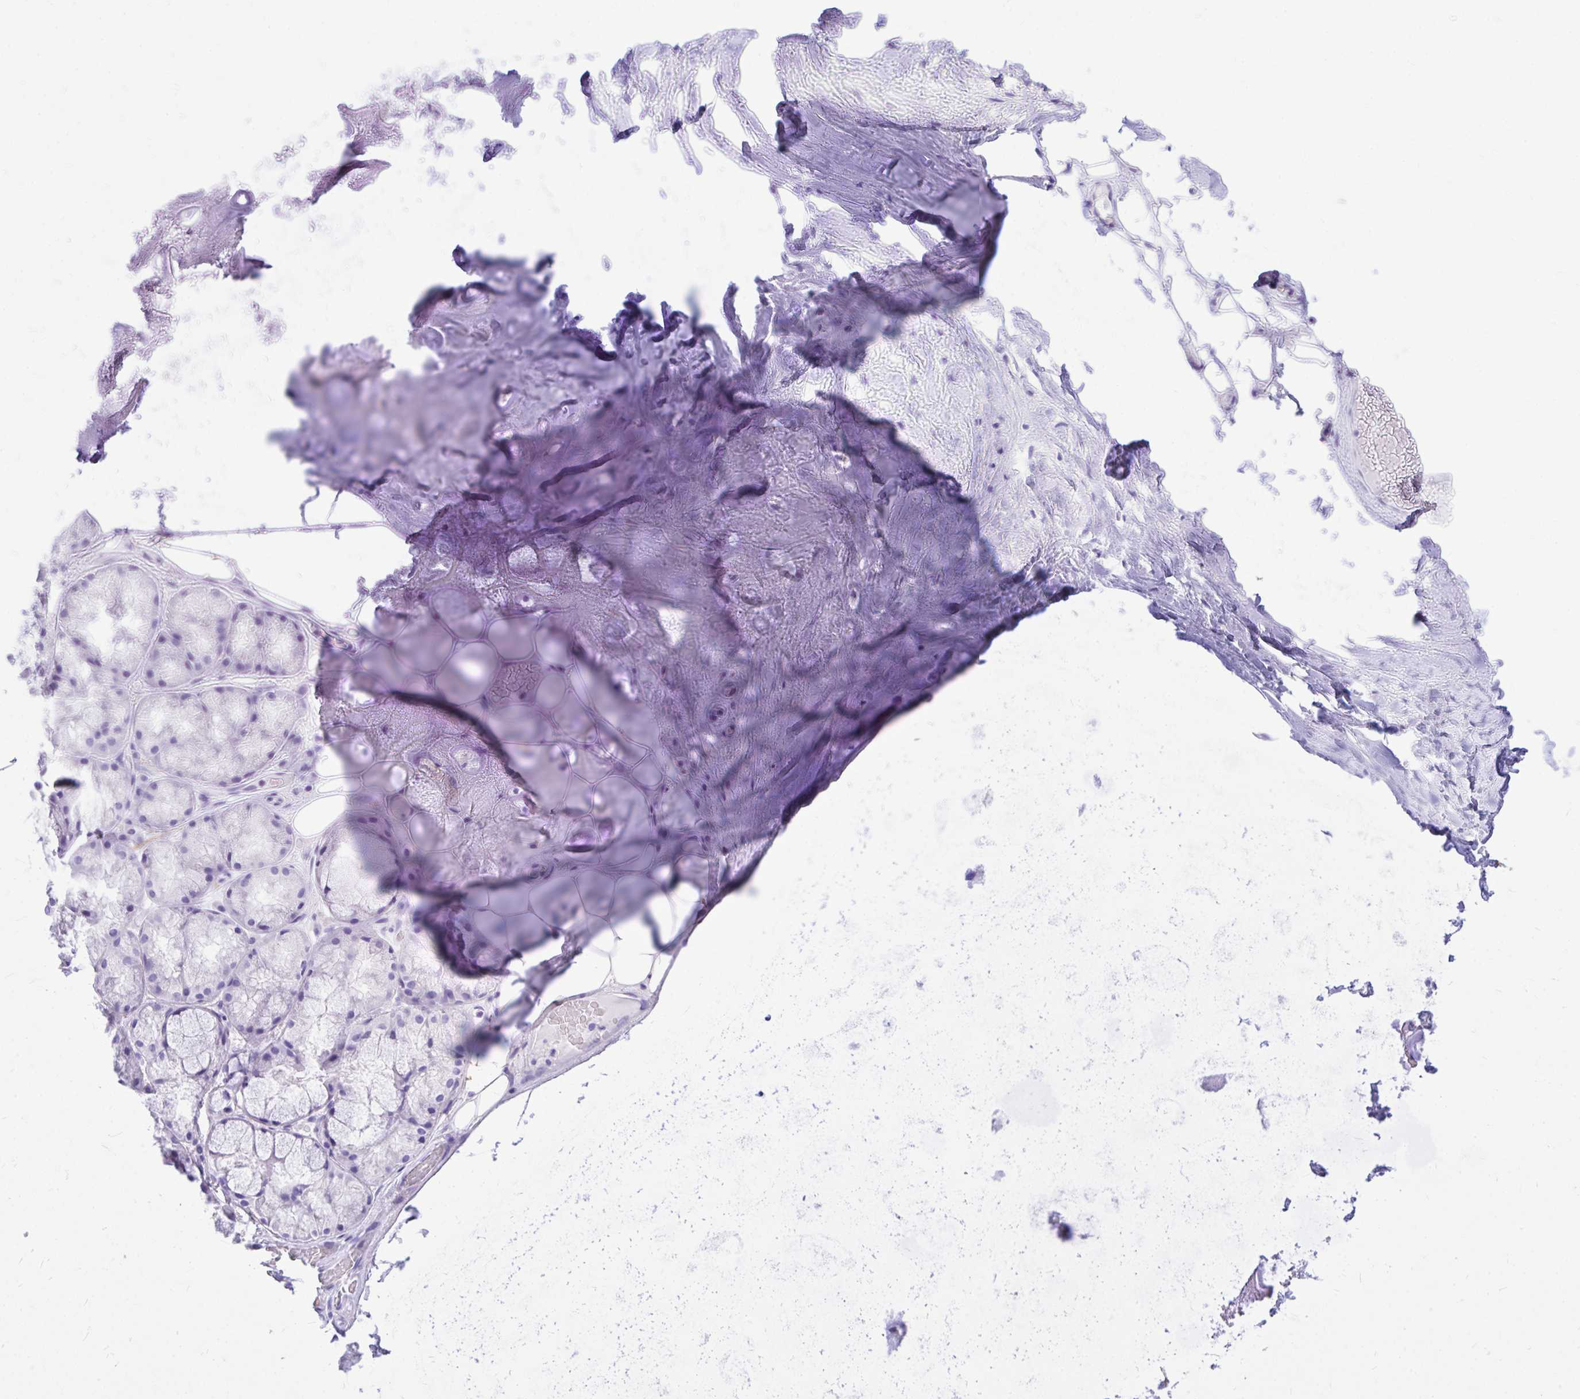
{"staining": {"intensity": "negative", "quantity": "none", "location": "none"}, "tissue": "adipose tissue", "cell_type": "Adipocytes", "image_type": "normal", "snomed": [{"axis": "morphology", "description": "Normal tissue, NOS"}, {"axis": "topography", "description": "Lymph node"}, {"axis": "topography", "description": "Cartilage tissue"}, {"axis": "topography", "description": "Nasopharynx"}], "caption": "Immunohistochemistry (IHC) of benign adipose tissue shows no positivity in adipocytes. The staining is performed using DAB (3,3'-diaminobenzidine) brown chromogen with nuclei counter-stained in using hematoxylin.", "gene": "MON1A", "patient": {"sex": "male", "age": 63}}